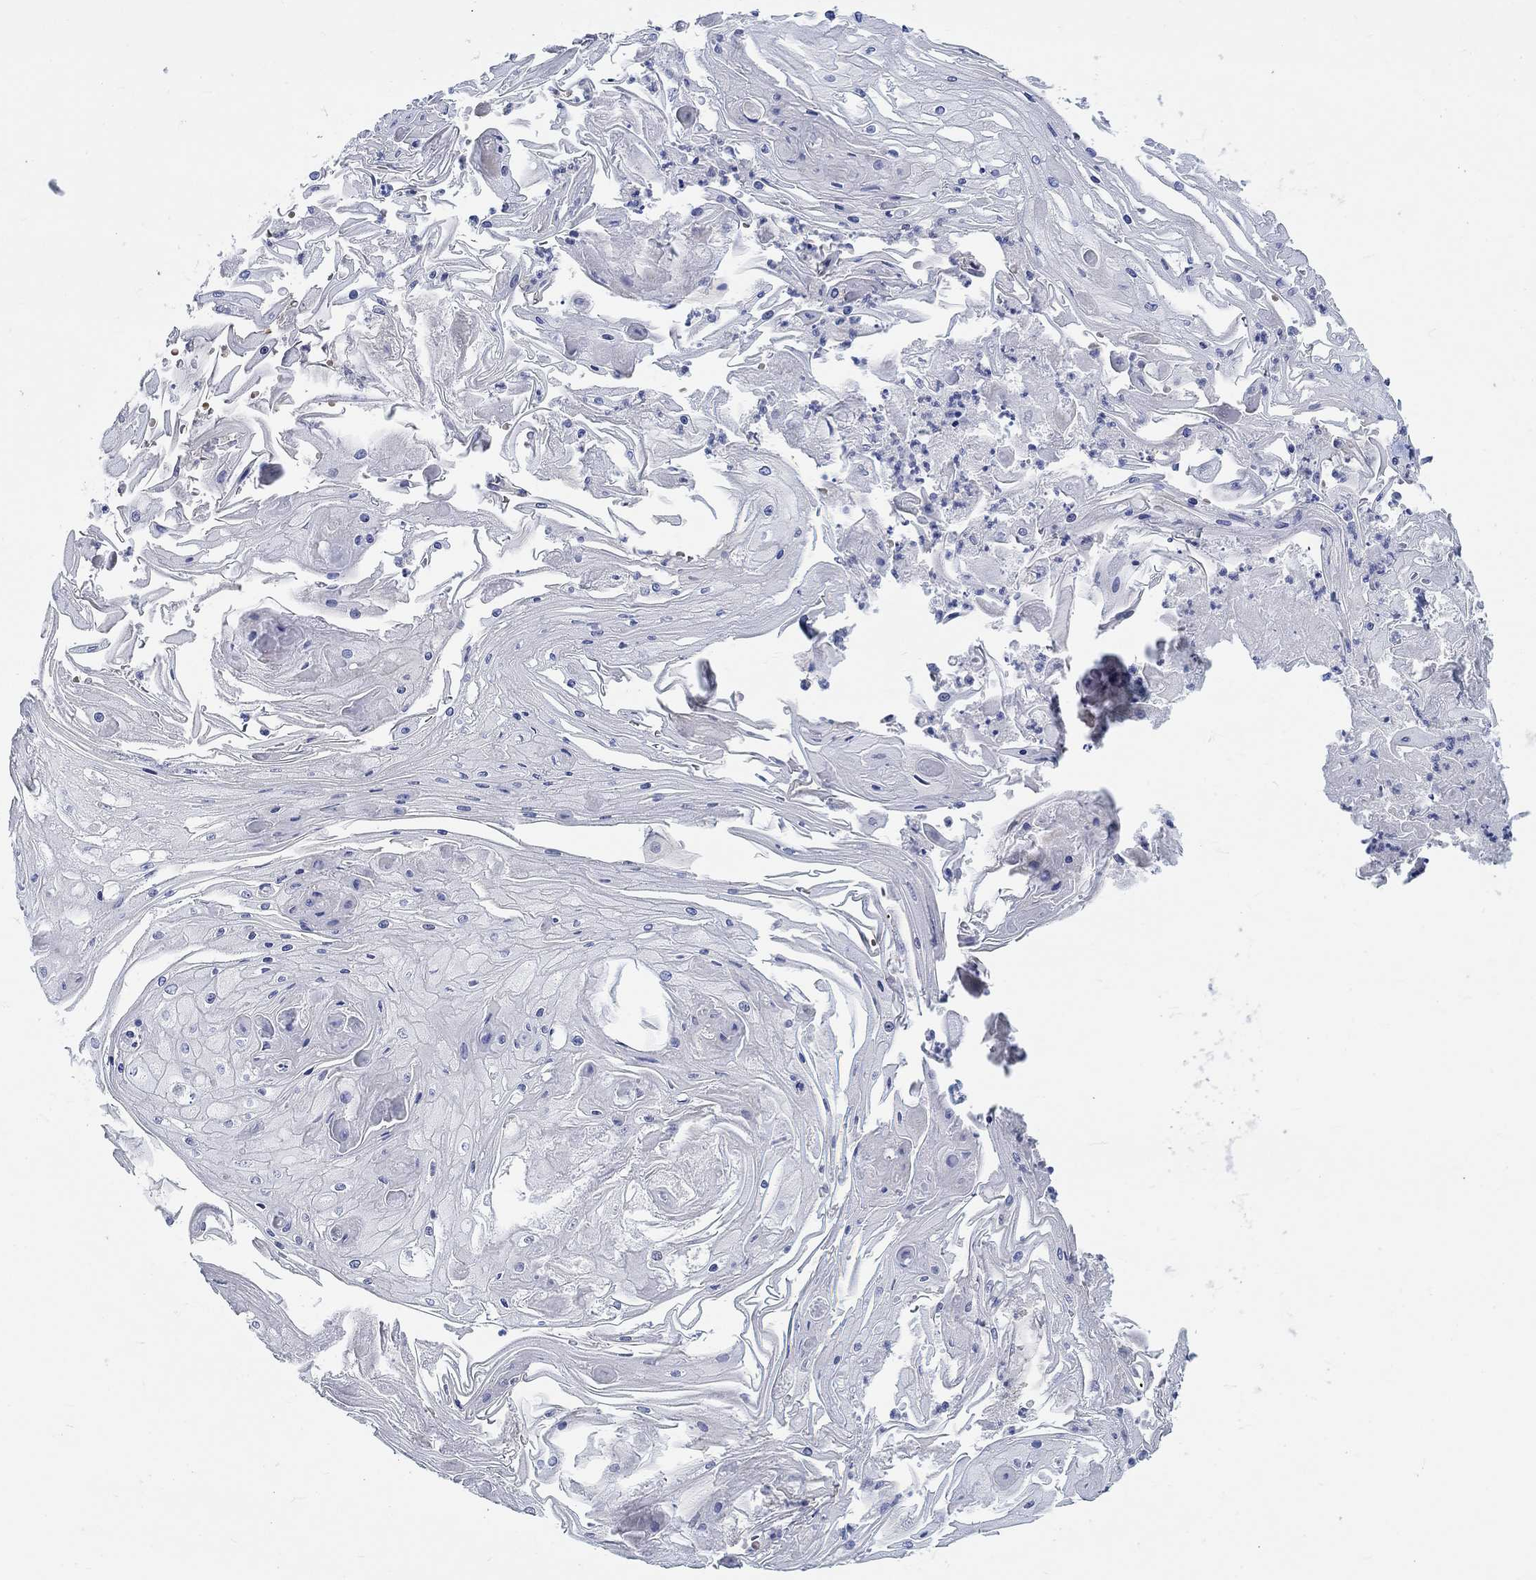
{"staining": {"intensity": "negative", "quantity": "none", "location": "none"}, "tissue": "skin cancer", "cell_type": "Tumor cells", "image_type": "cancer", "snomed": [{"axis": "morphology", "description": "Squamous cell carcinoma, NOS"}, {"axis": "topography", "description": "Skin"}], "caption": "Immunohistochemistry of squamous cell carcinoma (skin) shows no positivity in tumor cells. (Stains: DAB IHC with hematoxylin counter stain, Microscopy: brightfield microscopy at high magnification).", "gene": "GRIA3", "patient": {"sex": "male", "age": 70}}